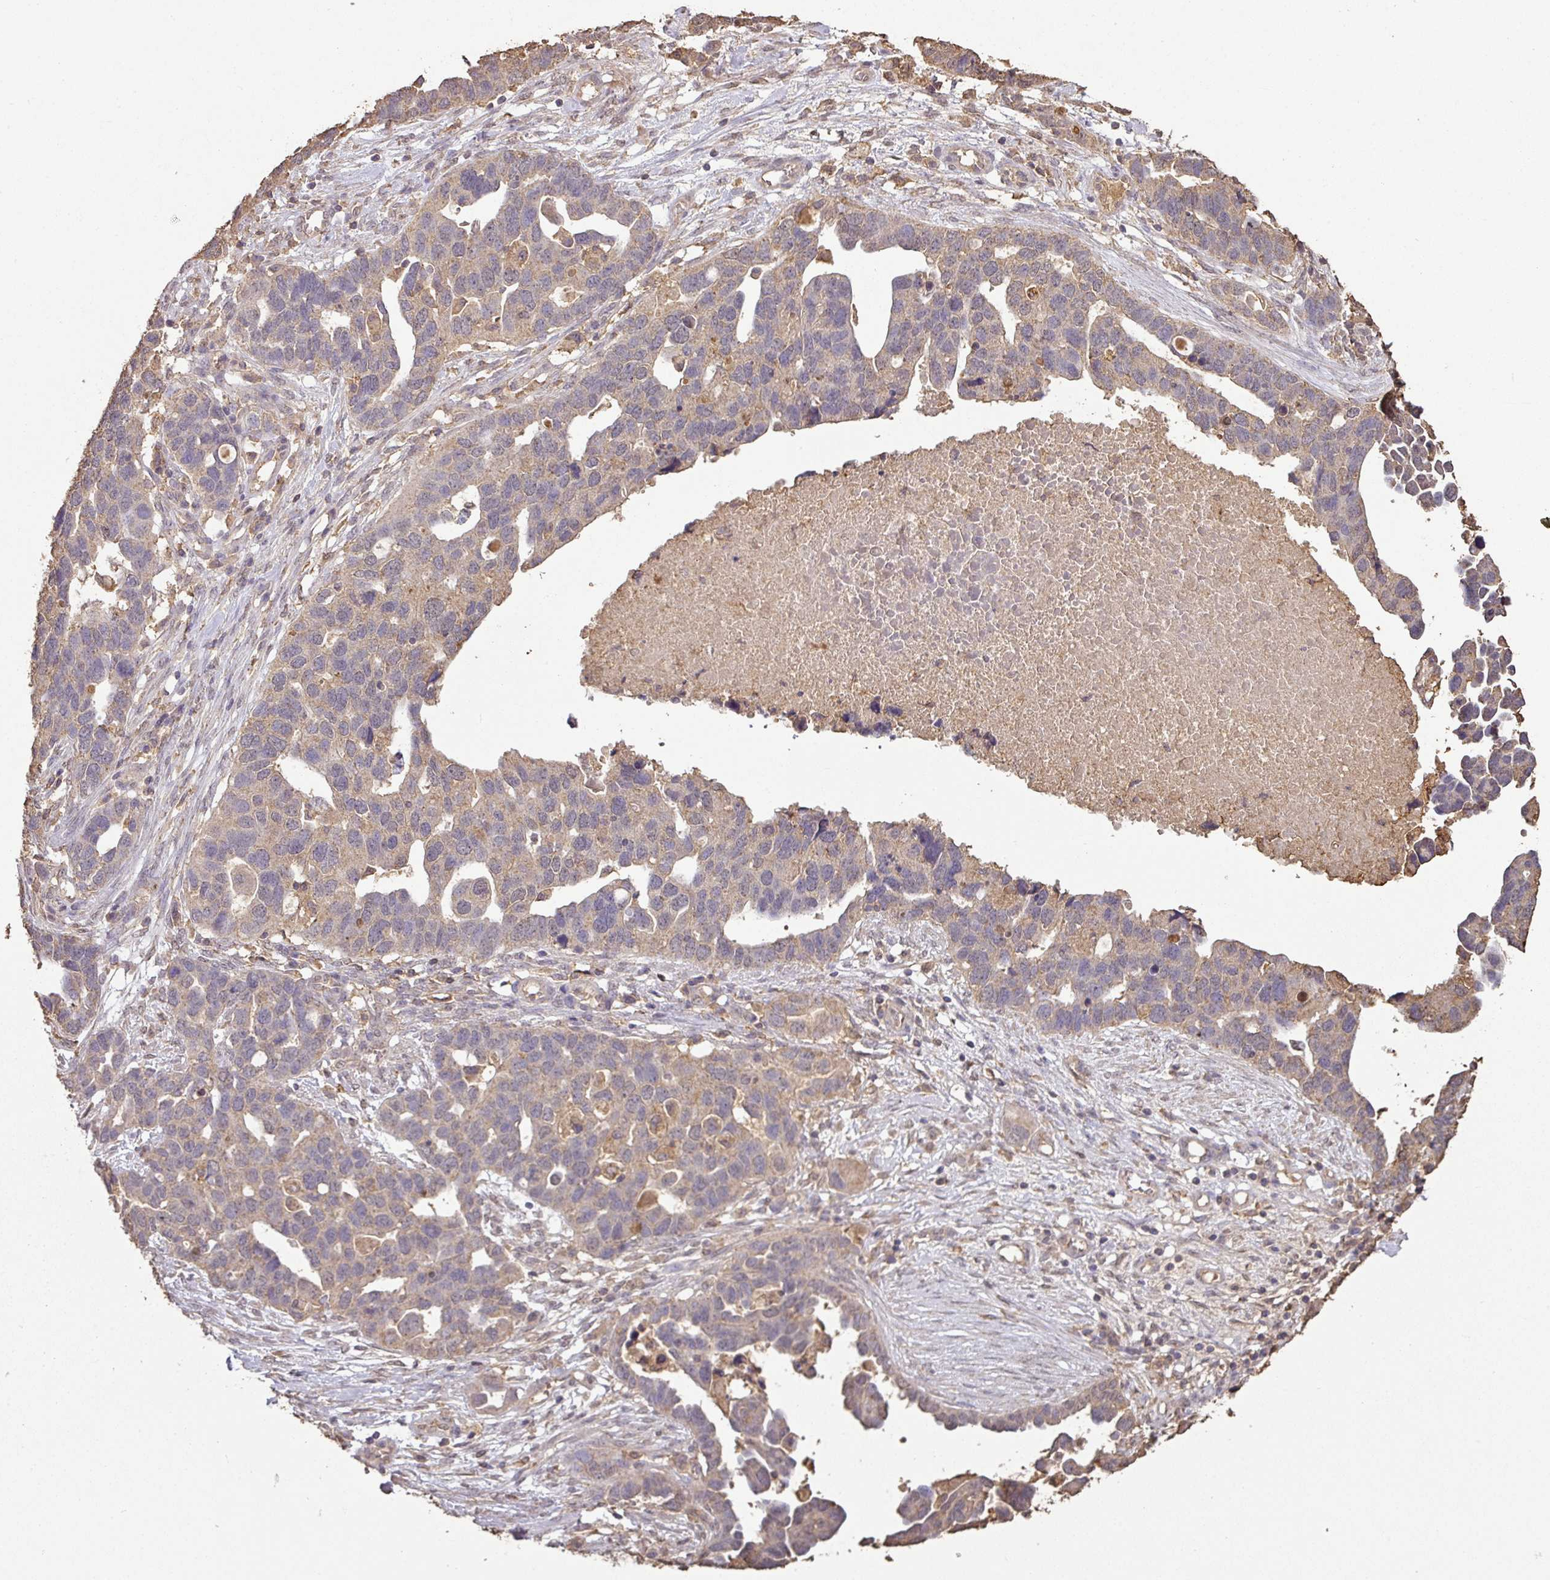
{"staining": {"intensity": "weak", "quantity": "25%-75%", "location": "cytoplasmic/membranous"}, "tissue": "ovarian cancer", "cell_type": "Tumor cells", "image_type": "cancer", "snomed": [{"axis": "morphology", "description": "Cystadenocarcinoma, serous, NOS"}, {"axis": "topography", "description": "Ovary"}], "caption": "Brown immunohistochemical staining in human serous cystadenocarcinoma (ovarian) displays weak cytoplasmic/membranous expression in approximately 25%-75% of tumor cells.", "gene": "ATAT1", "patient": {"sex": "female", "age": 54}}